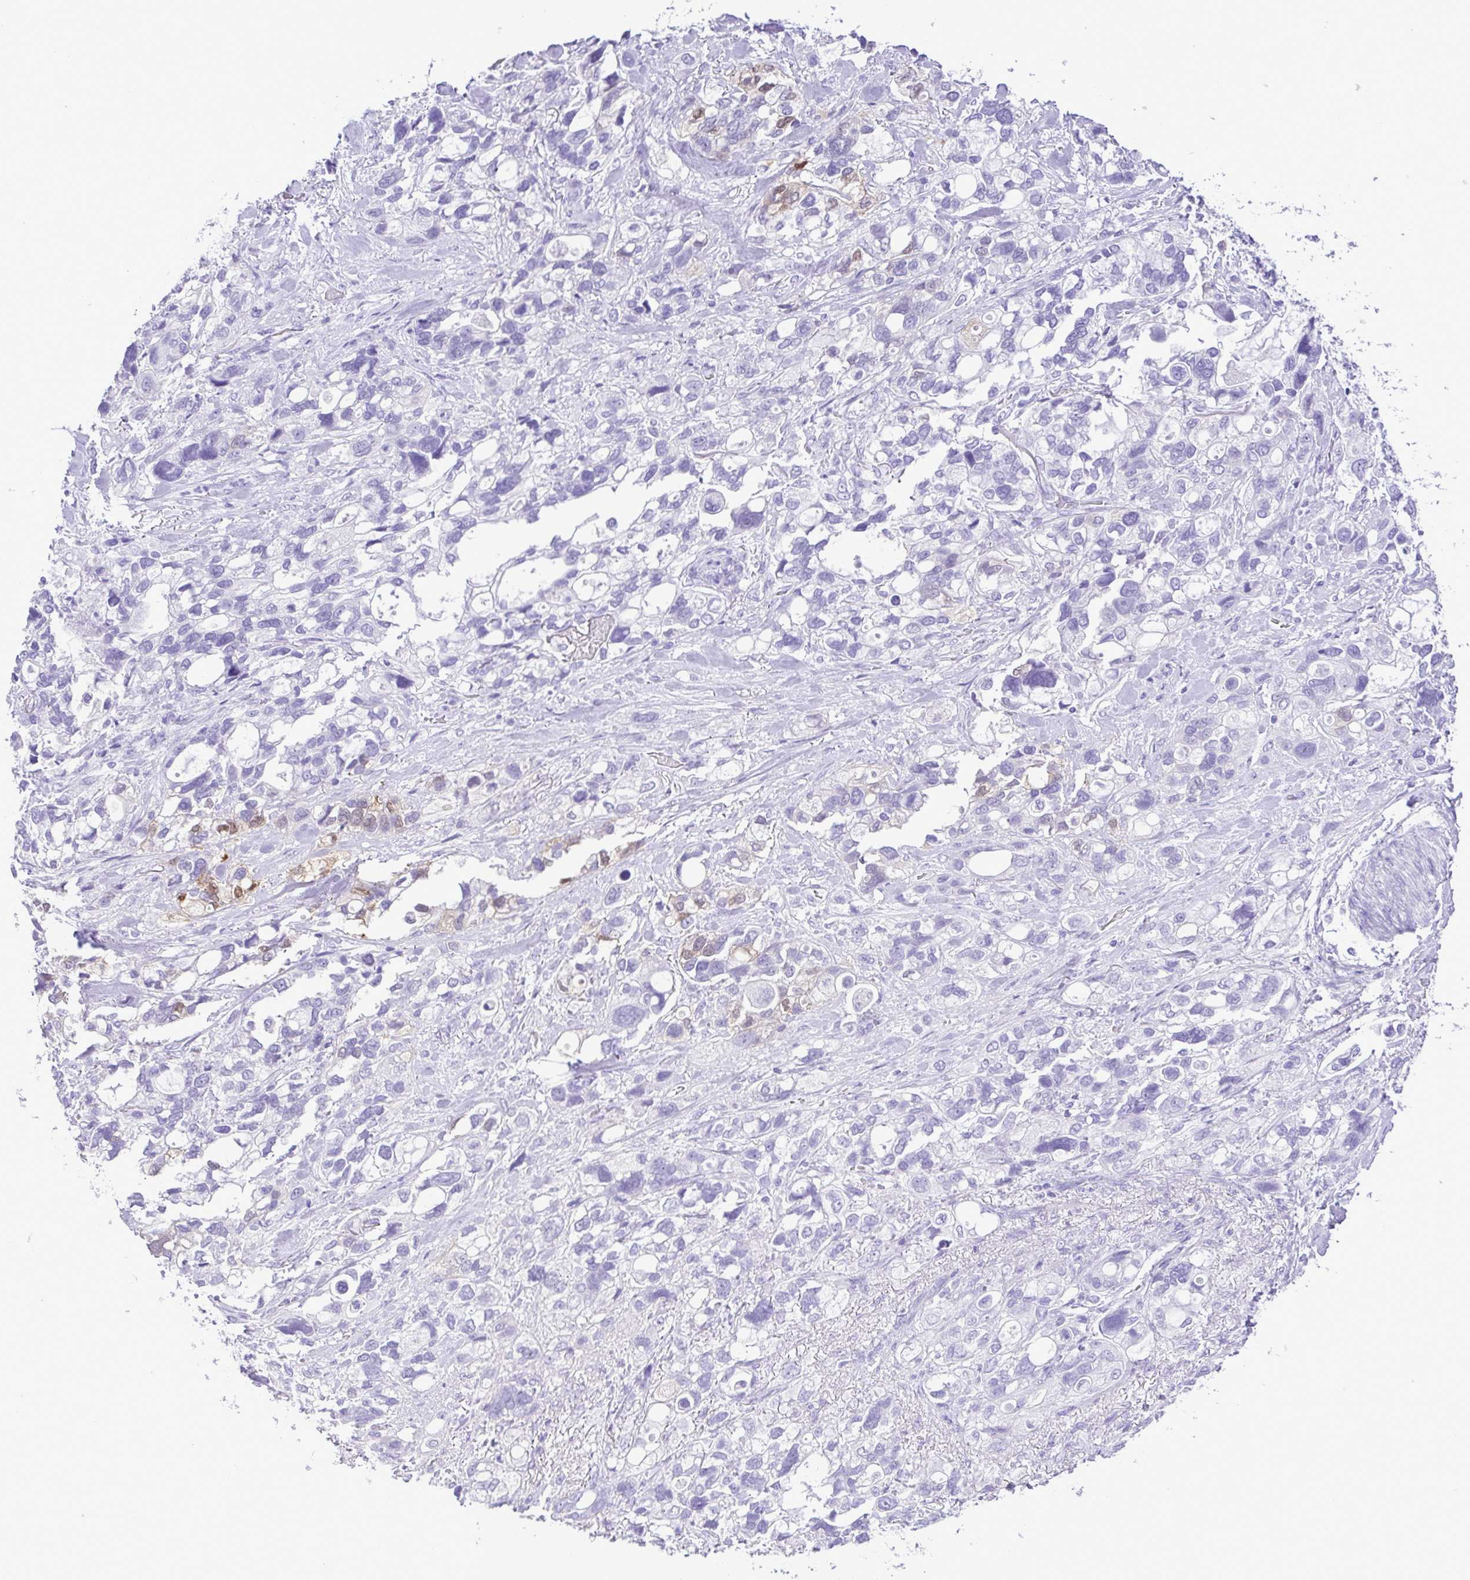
{"staining": {"intensity": "weak", "quantity": "<25%", "location": "cytoplasmic/membranous"}, "tissue": "stomach cancer", "cell_type": "Tumor cells", "image_type": "cancer", "snomed": [{"axis": "morphology", "description": "Adenocarcinoma, NOS"}, {"axis": "topography", "description": "Stomach, upper"}], "caption": "IHC of adenocarcinoma (stomach) reveals no expression in tumor cells.", "gene": "CASP14", "patient": {"sex": "female", "age": 81}}